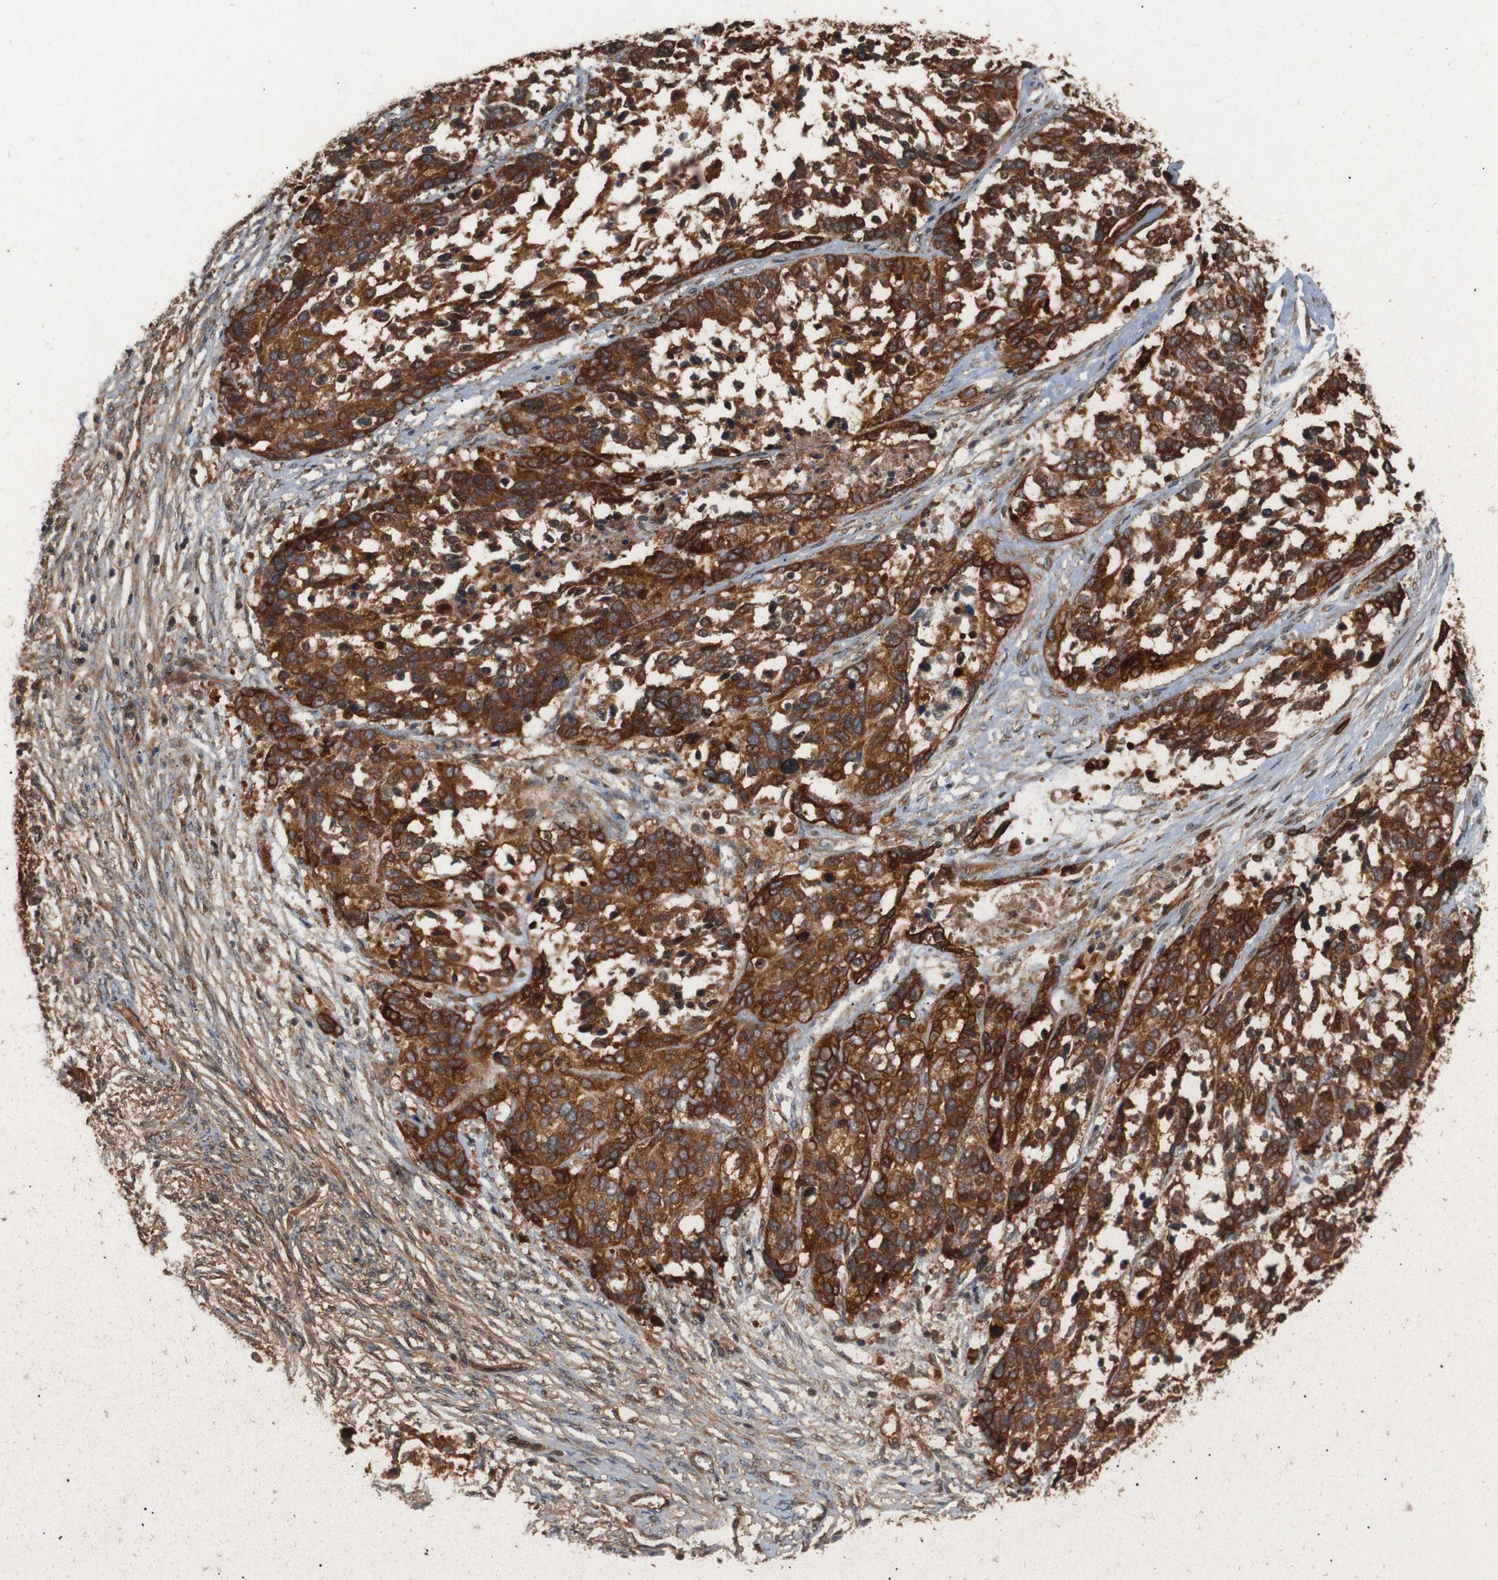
{"staining": {"intensity": "strong", "quantity": ">75%", "location": "cytoplasmic/membranous"}, "tissue": "ovarian cancer", "cell_type": "Tumor cells", "image_type": "cancer", "snomed": [{"axis": "morphology", "description": "Cystadenocarcinoma, serous, NOS"}, {"axis": "topography", "description": "Ovary"}], "caption": "Immunohistochemistry (IHC) (DAB (3,3'-diaminobenzidine)) staining of human ovarian cancer (serous cystadenocarcinoma) reveals strong cytoplasmic/membranous protein staining in about >75% of tumor cells.", "gene": "PAWR", "patient": {"sex": "female", "age": 44}}